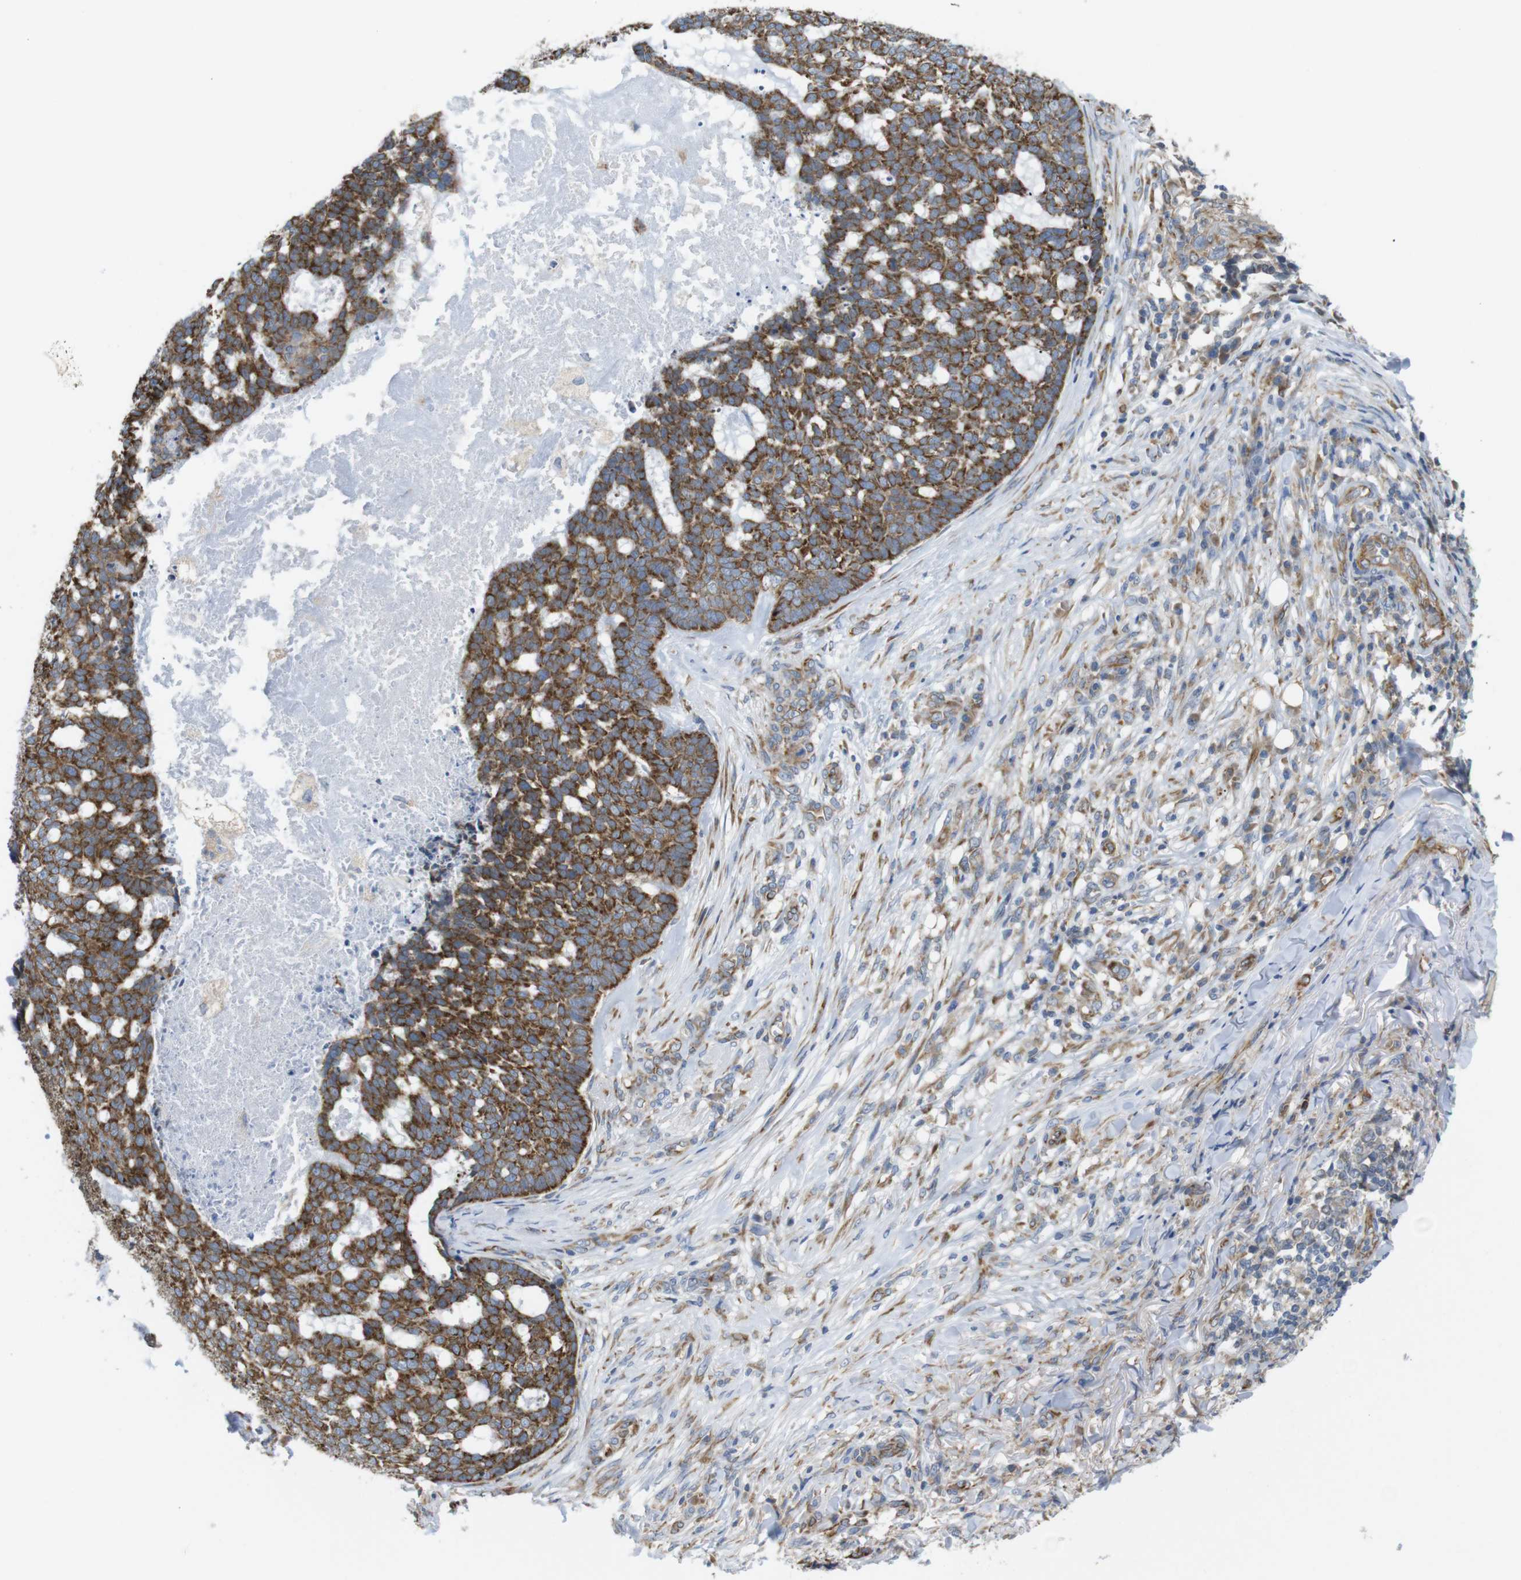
{"staining": {"intensity": "strong", "quantity": ">75%", "location": "cytoplasmic/membranous"}, "tissue": "skin cancer", "cell_type": "Tumor cells", "image_type": "cancer", "snomed": [{"axis": "morphology", "description": "Basal cell carcinoma"}, {"axis": "topography", "description": "Skin"}], "caption": "Skin cancer stained with DAB (3,3'-diaminobenzidine) immunohistochemistry (IHC) demonstrates high levels of strong cytoplasmic/membranous staining in about >75% of tumor cells.", "gene": "PCNX2", "patient": {"sex": "male", "age": 84}}